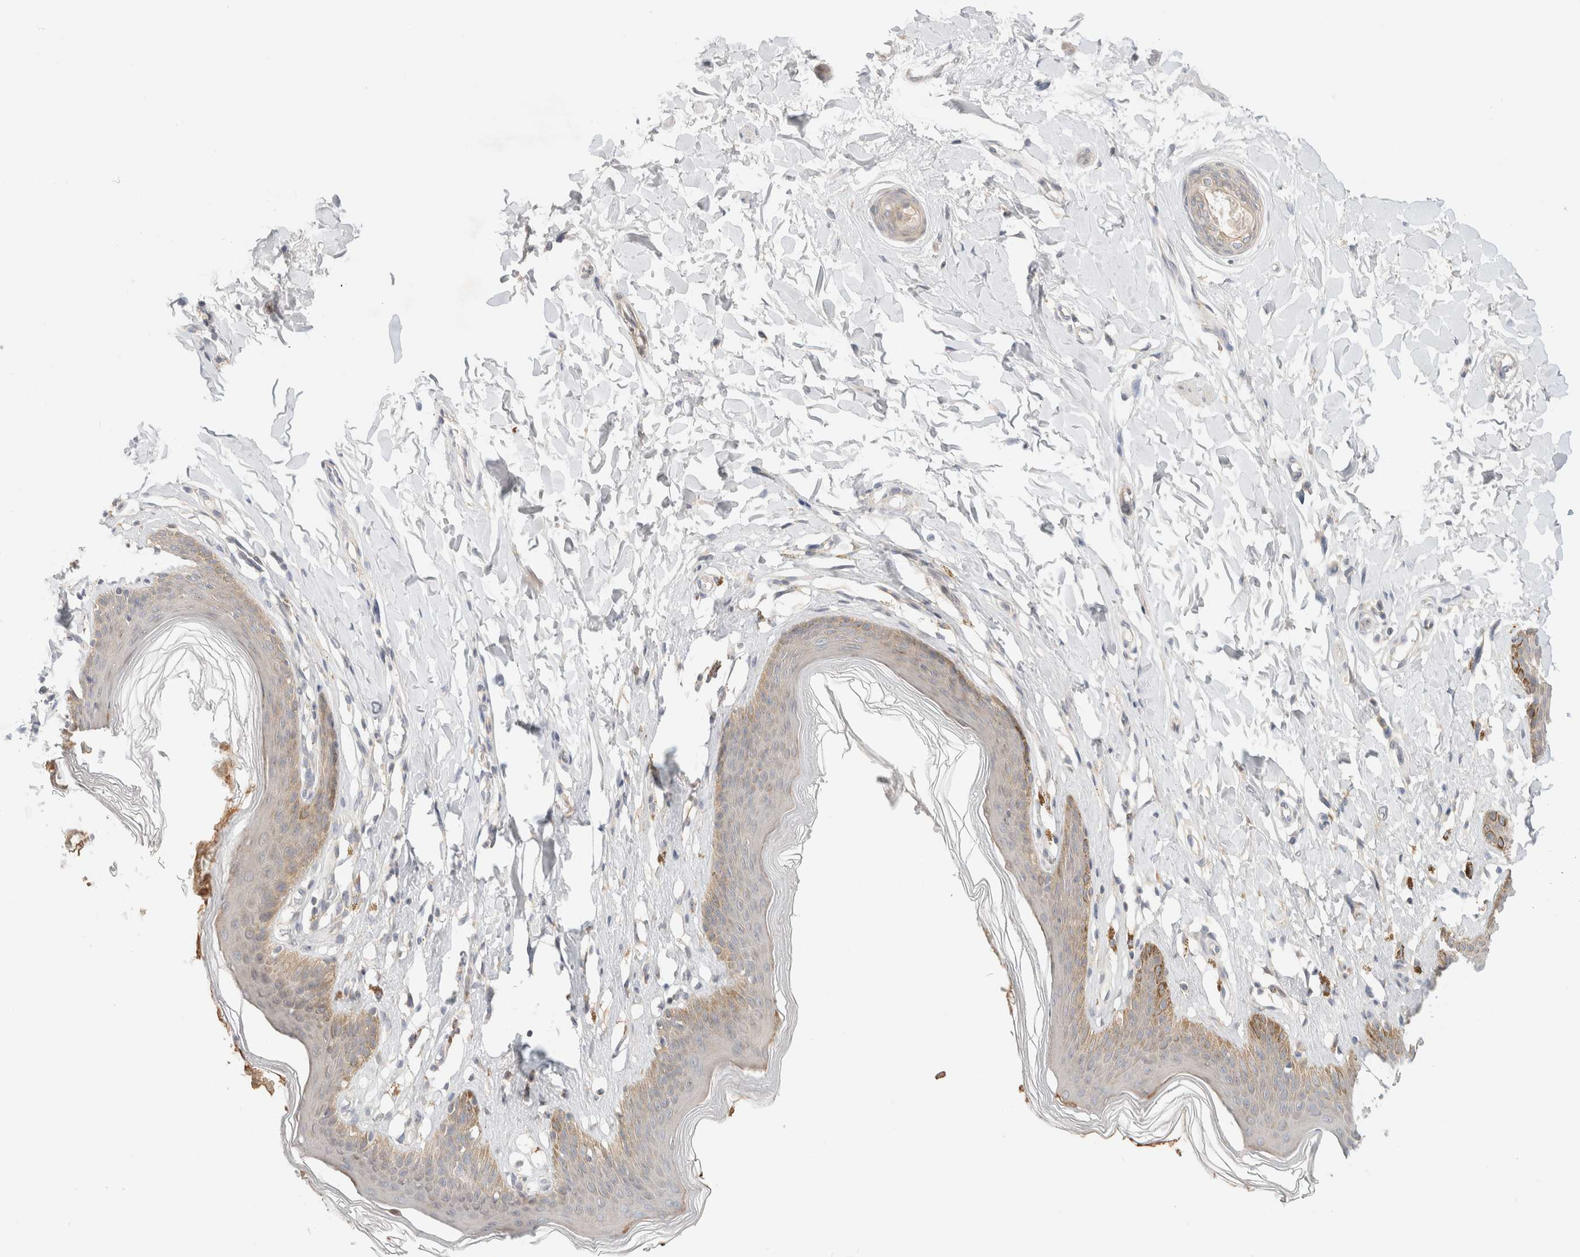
{"staining": {"intensity": "moderate", "quantity": "25%-75%", "location": "cytoplasmic/membranous"}, "tissue": "skin", "cell_type": "Epidermal cells", "image_type": "normal", "snomed": [{"axis": "morphology", "description": "Normal tissue, NOS"}, {"axis": "topography", "description": "Vulva"}], "caption": "Immunohistochemical staining of unremarkable human skin demonstrates moderate cytoplasmic/membranous protein expression in approximately 25%-75% of epidermal cells.", "gene": "MARK3", "patient": {"sex": "female", "age": 66}}